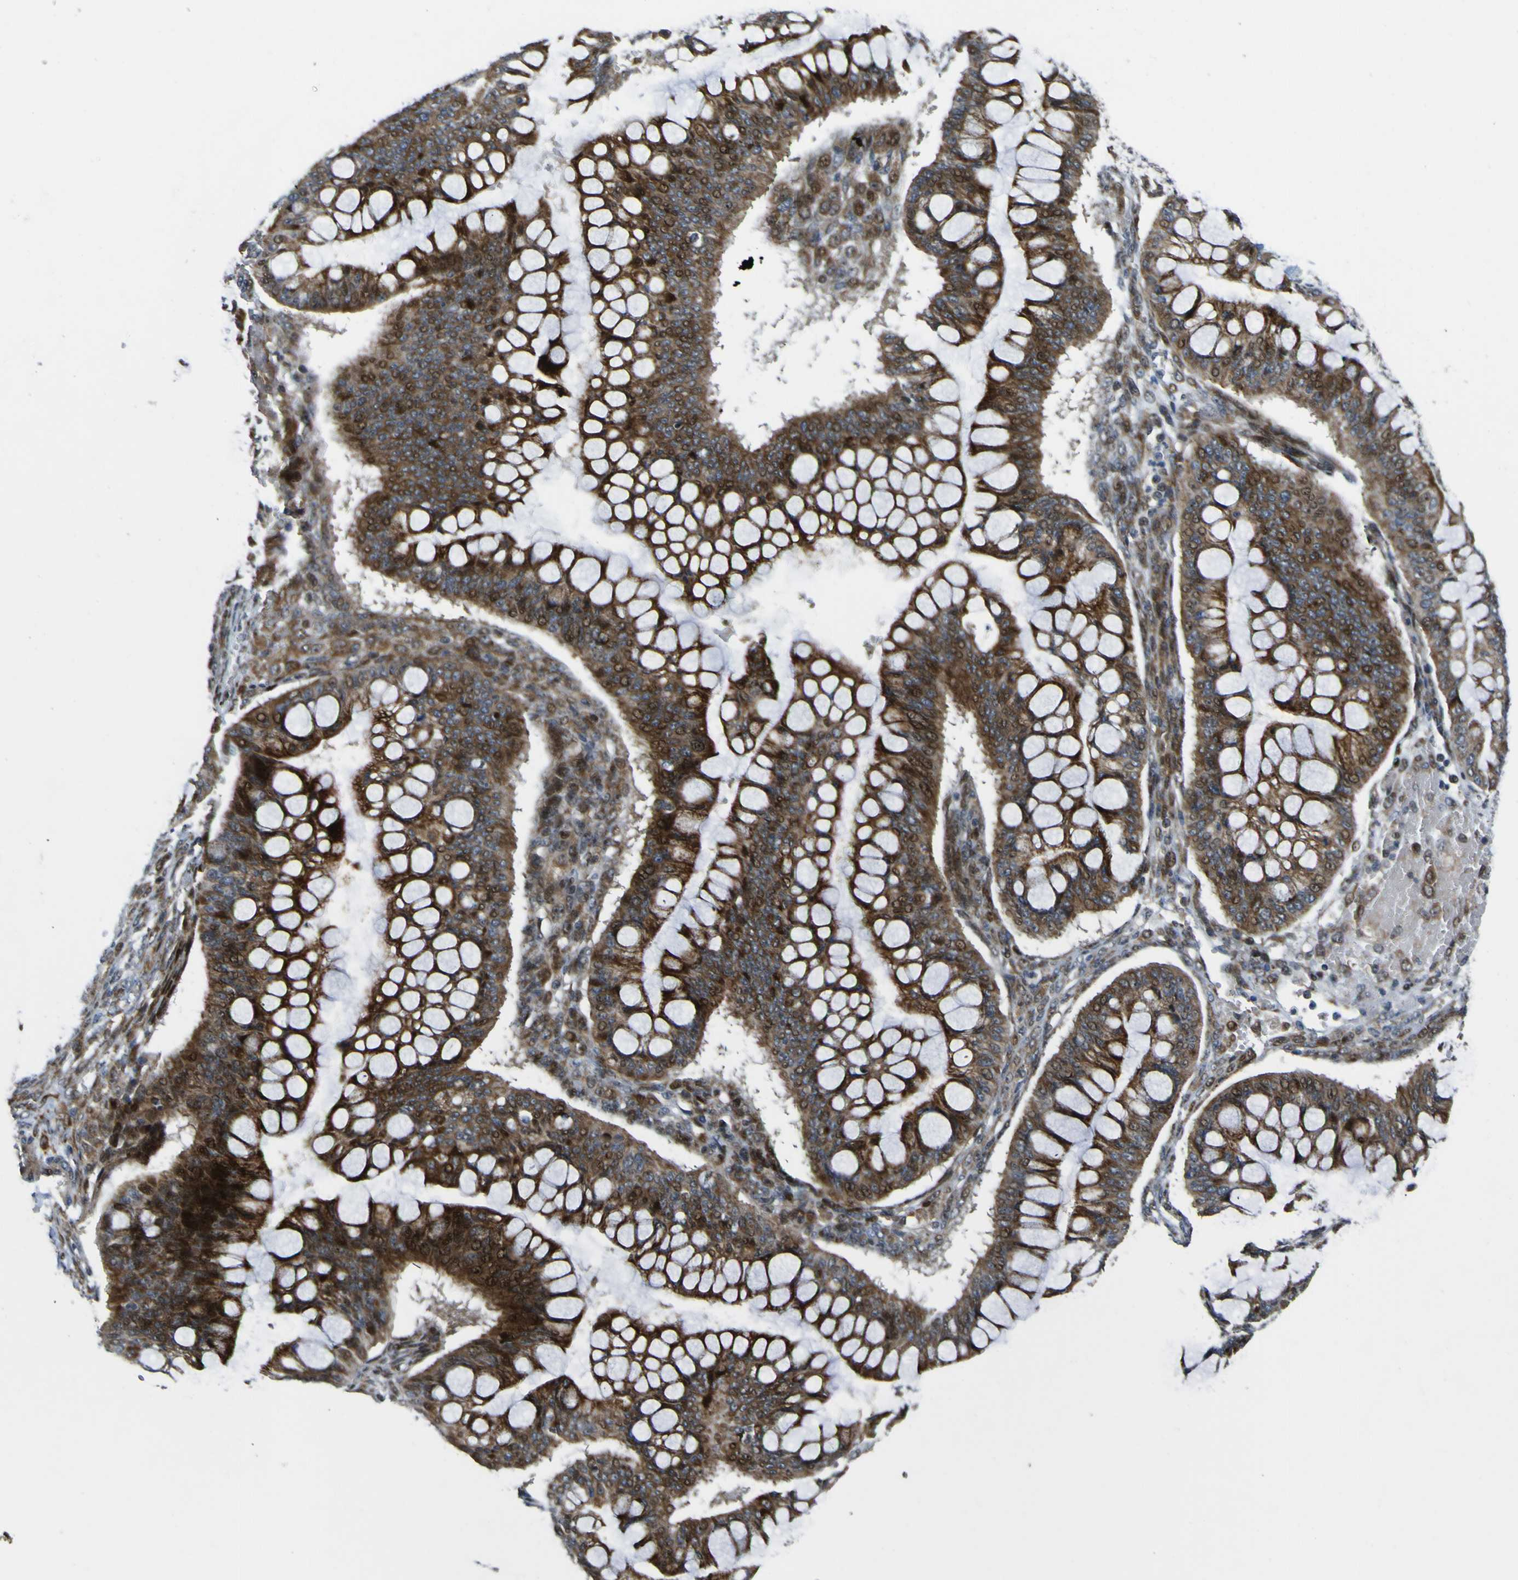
{"staining": {"intensity": "strong", "quantity": ">75%", "location": "cytoplasmic/membranous"}, "tissue": "ovarian cancer", "cell_type": "Tumor cells", "image_type": "cancer", "snomed": [{"axis": "morphology", "description": "Cystadenocarcinoma, mucinous, NOS"}, {"axis": "topography", "description": "Ovary"}], "caption": "Brown immunohistochemical staining in ovarian cancer (mucinous cystadenocarcinoma) displays strong cytoplasmic/membranous expression in approximately >75% of tumor cells.", "gene": "LBHD1", "patient": {"sex": "female", "age": 73}}